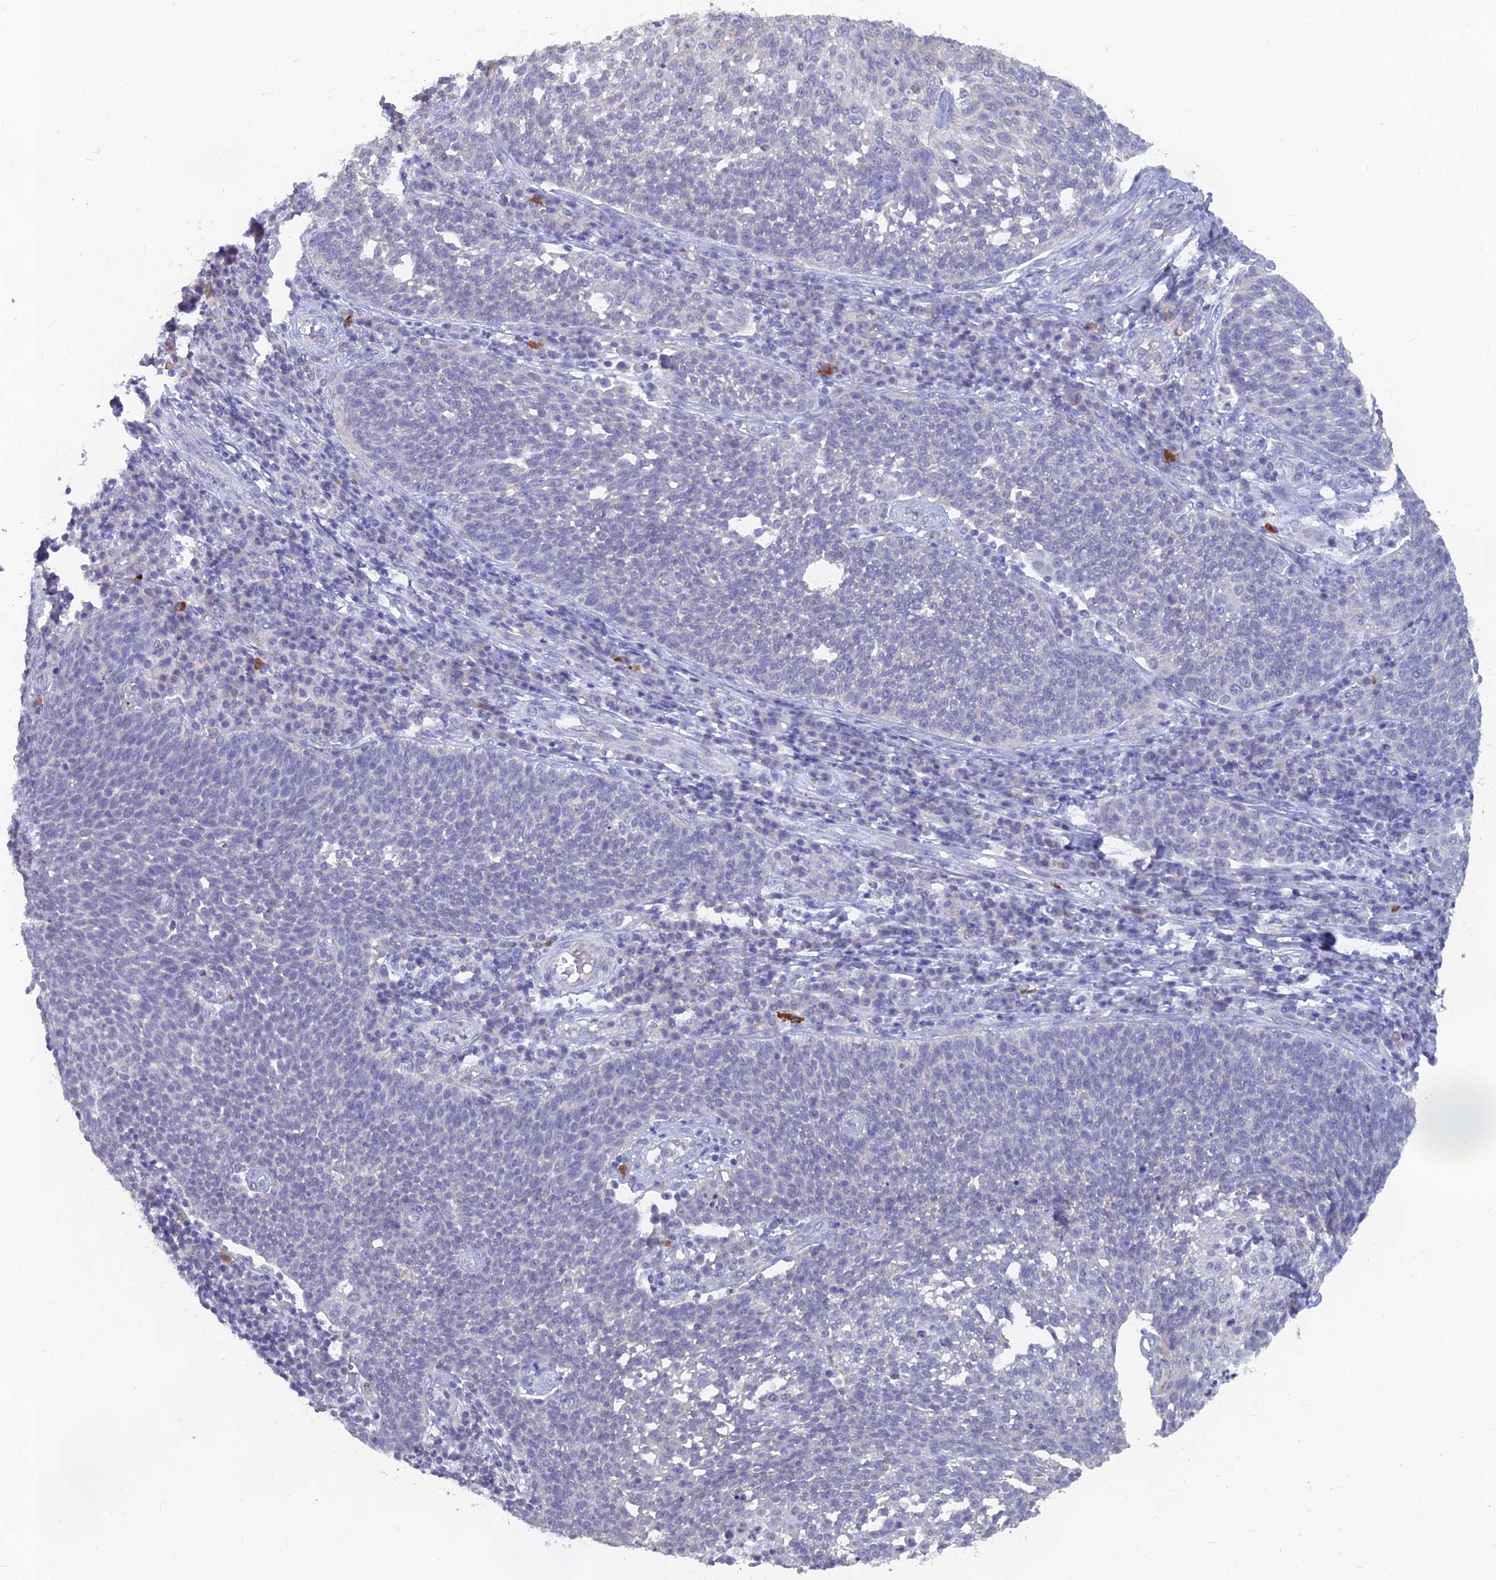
{"staining": {"intensity": "negative", "quantity": "none", "location": "none"}, "tissue": "cervical cancer", "cell_type": "Tumor cells", "image_type": "cancer", "snomed": [{"axis": "morphology", "description": "Squamous cell carcinoma, NOS"}, {"axis": "topography", "description": "Cervix"}], "caption": "Immunohistochemistry histopathology image of neoplastic tissue: cervical cancer (squamous cell carcinoma) stained with DAB (3,3'-diaminobenzidine) displays no significant protein staining in tumor cells.", "gene": "LRIF1", "patient": {"sex": "female", "age": 34}}